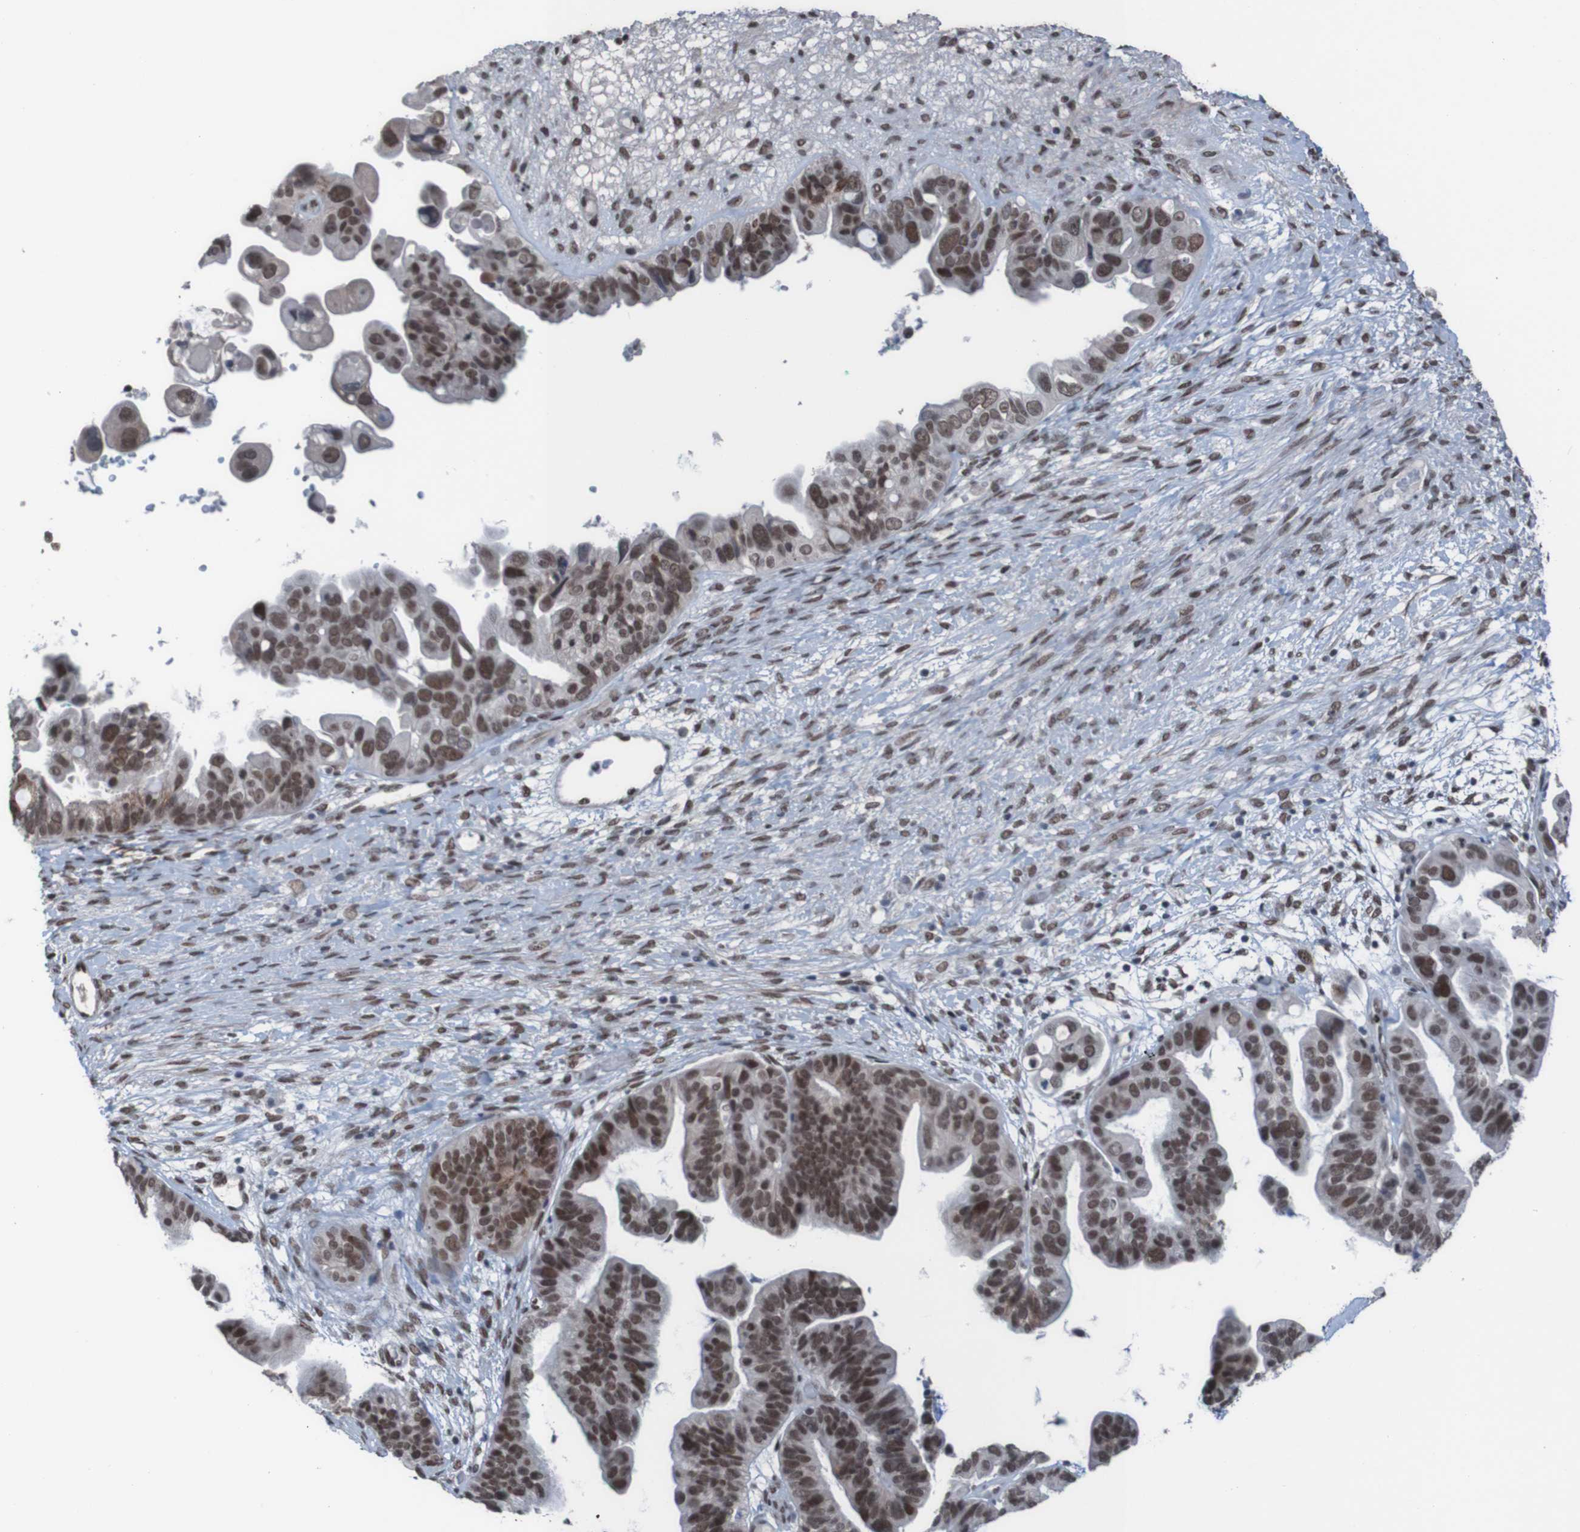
{"staining": {"intensity": "strong", "quantity": ">75%", "location": "nuclear"}, "tissue": "ovarian cancer", "cell_type": "Tumor cells", "image_type": "cancer", "snomed": [{"axis": "morphology", "description": "Cystadenocarcinoma, serous, NOS"}, {"axis": "topography", "description": "Ovary"}], "caption": "The image exhibits a brown stain indicating the presence of a protein in the nuclear of tumor cells in ovarian cancer.", "gene": "PHF2", "patient": {"sex": "female", "age": 56}}